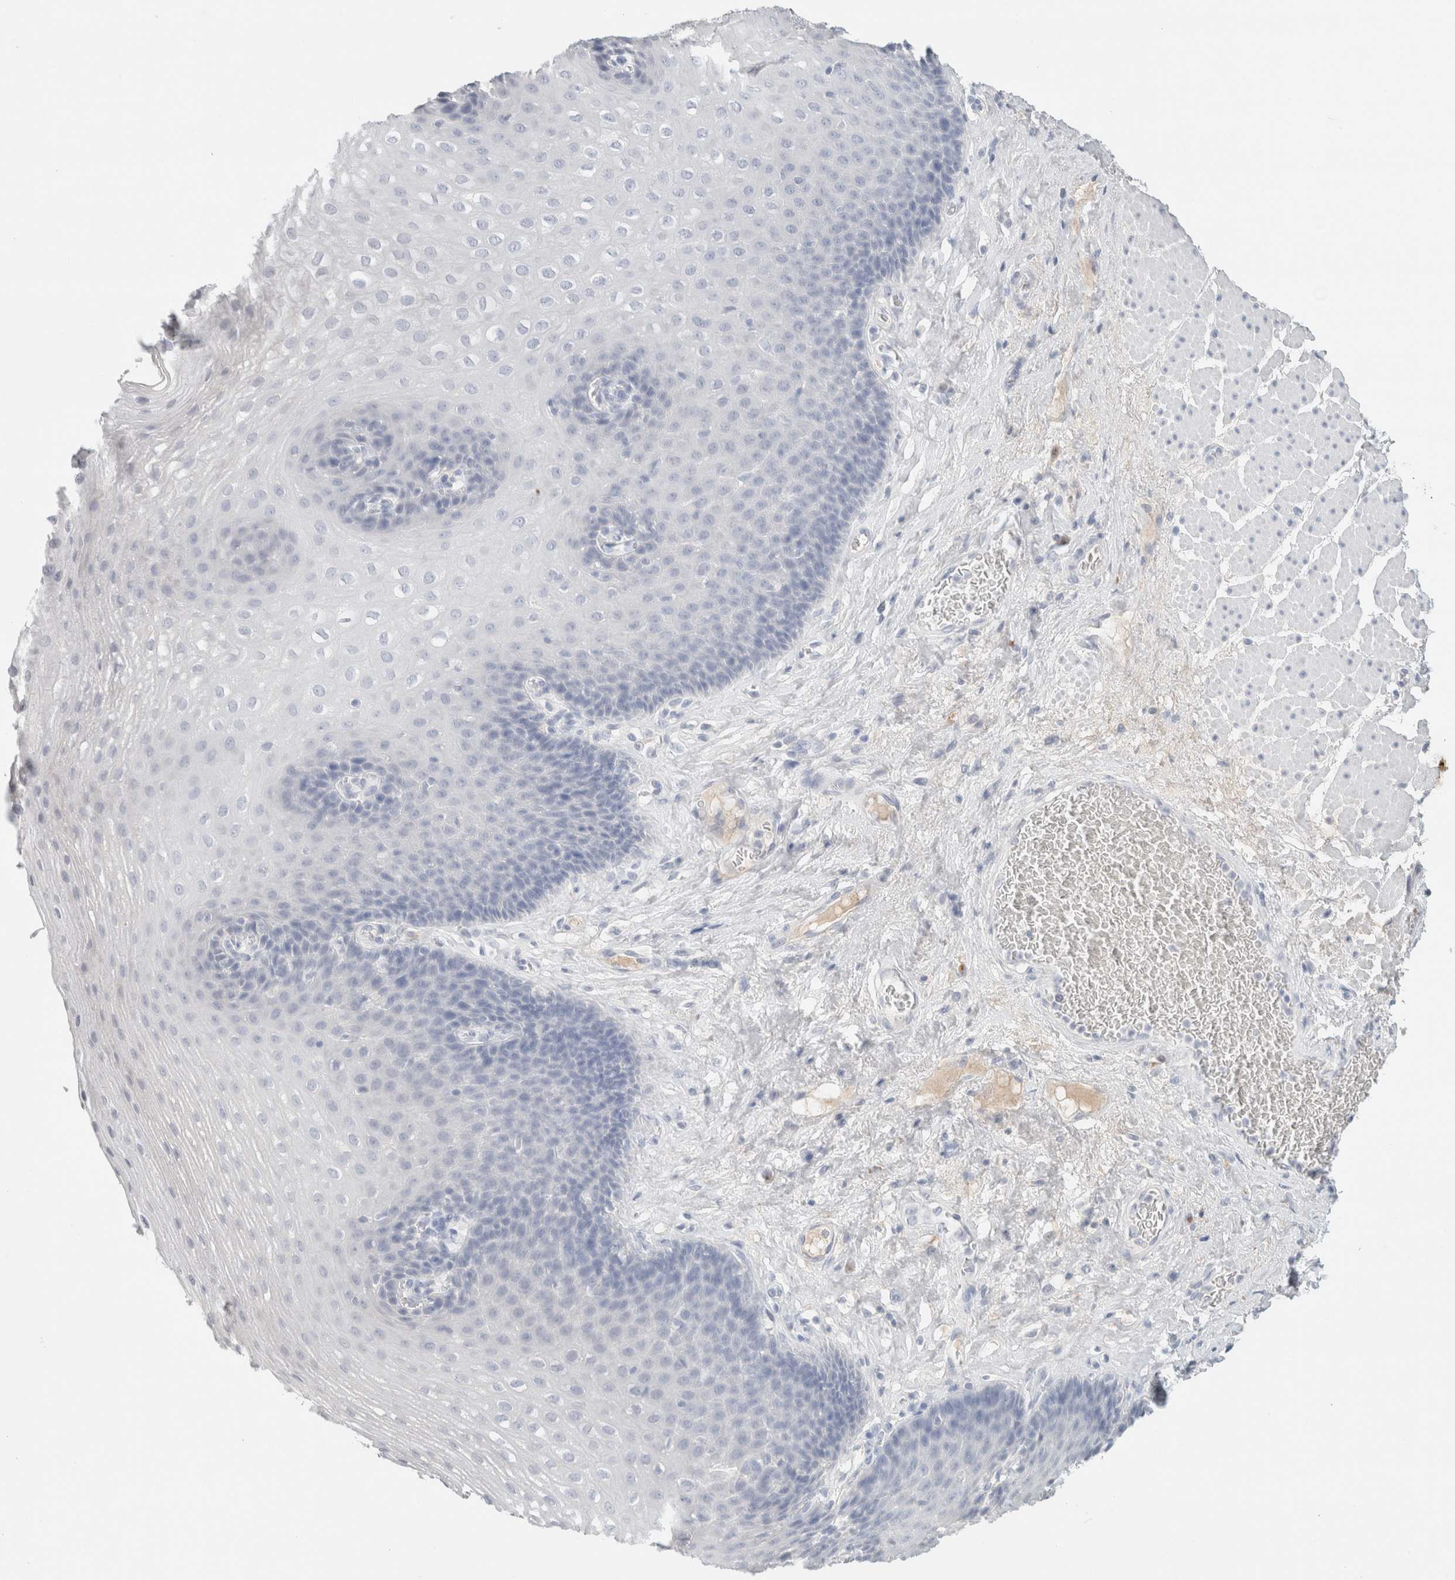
{"staining": {"intensity": "negative", "quantity": "none", "location": "none"}, "tissue": "esophagus", "cell_type": "Squamous epithelial cells", "image_type": "normal", "snomed": [{"axis": "morphology", "description": "Normal tissue, NOS"}, {"axis": "topography", "description": "Esophagus"}], "caption": "IHC photomicrograph of unremarkable esophagus: human esophagus stained with DAB (3,3'-diaminobenzidine) reveals no significant protein staining in squamous epithelial cells.", "gene": "IL6", "patient": {"sex": "female", "age": 66}}